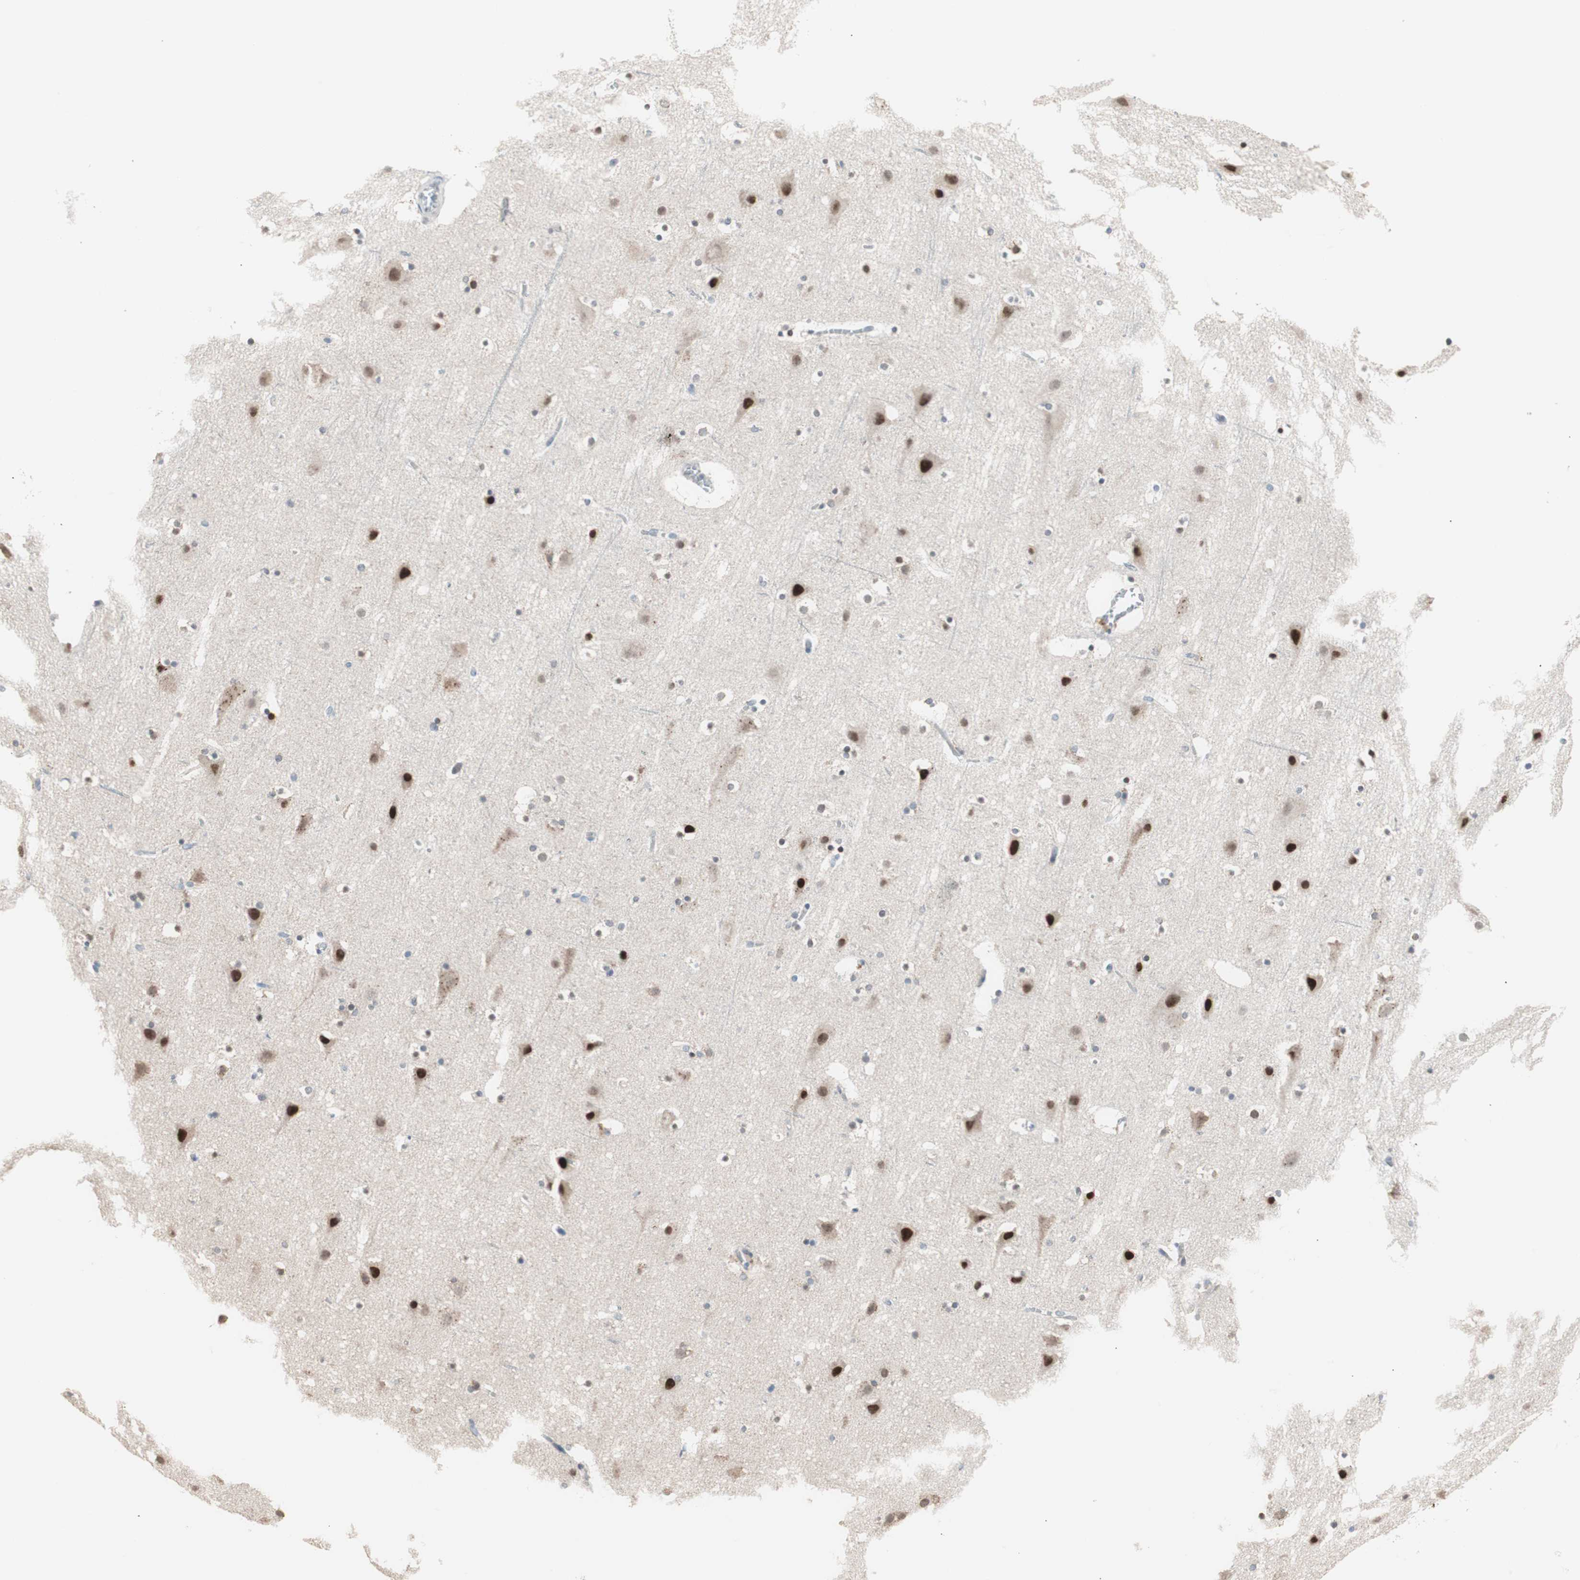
{"staining": {"intensity": "negative", "quantity": "none", "location": "none"}, "tissue": "cerebral cortex", "cell_type": "Endothelial cells", "image_type": "normal", "snomed": [{"axis": "morphology", "description": "Normal tissue, NOS"}, {"axis": "topography", "description": "Cerebral cortex"}], "caption": "IHC micrograph of normal human cerebral cortex stained for a protein (brown), which exhibits no staining in endothelial cells. Brightfield microscopy of immunohistochemistry (IHC) stained with DAB (brown) and hematoxylin (blue), captured at high magnification.", "gene": "POLH", "patient": {"sex": "male", "age": 45}}